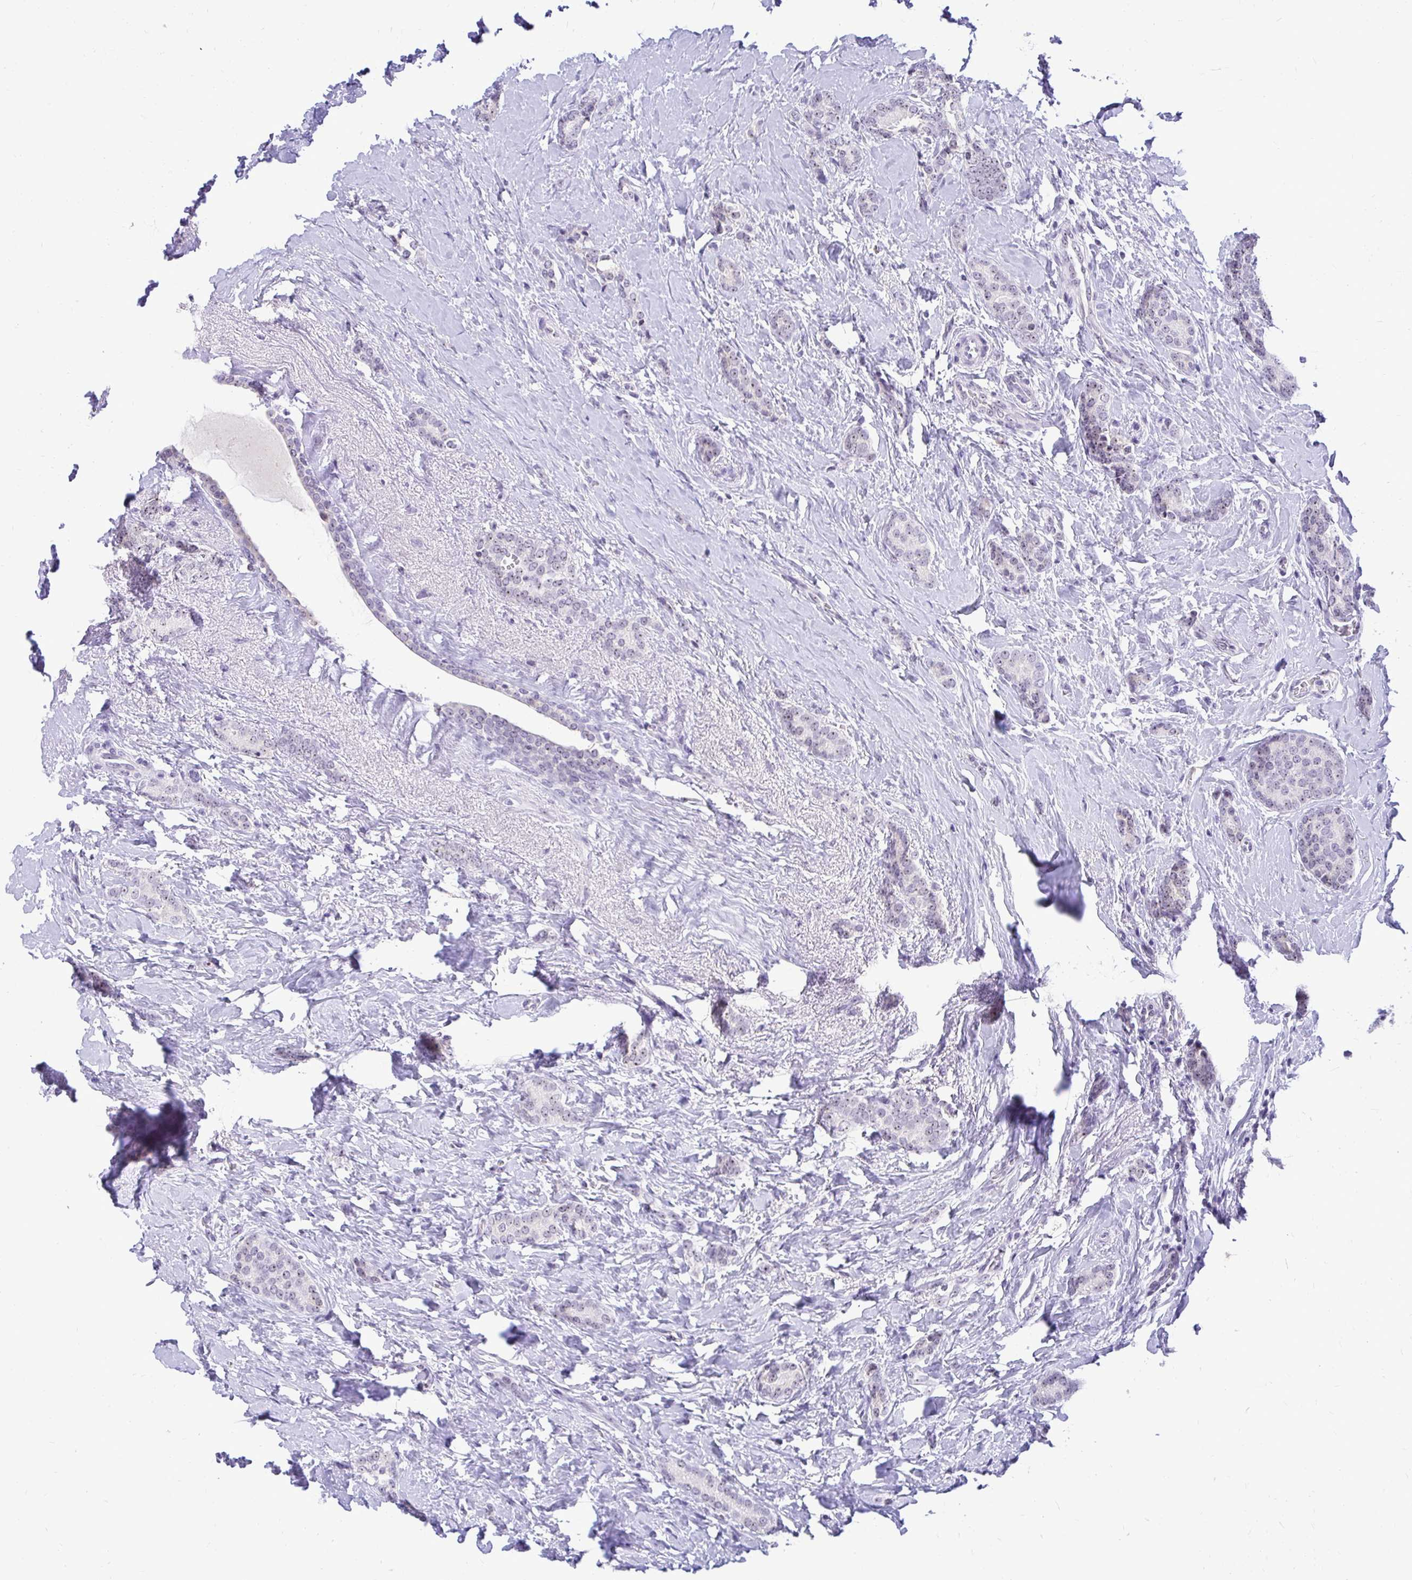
{"staining": {"intensity": "negative", "quantity": "none", "location": "none"}, "tissue": "breast cancer", "cell_type": "Tumor cells", "image_type": "cancer", "snomed": [{"axis": "morphology", "description": "Normal tissue, NOS"}, {"axis": "morphology", "description": "Duct carcinoma"}, {"axis": "topography", "description": "Breast"}], "caption": "Invasive ductal carcinoma (breast) was stained to show a protein in brown. There is no significant expression in tumor cells.", "gene": "NIFK", "patient": {"sex": "female", "age": 77}}